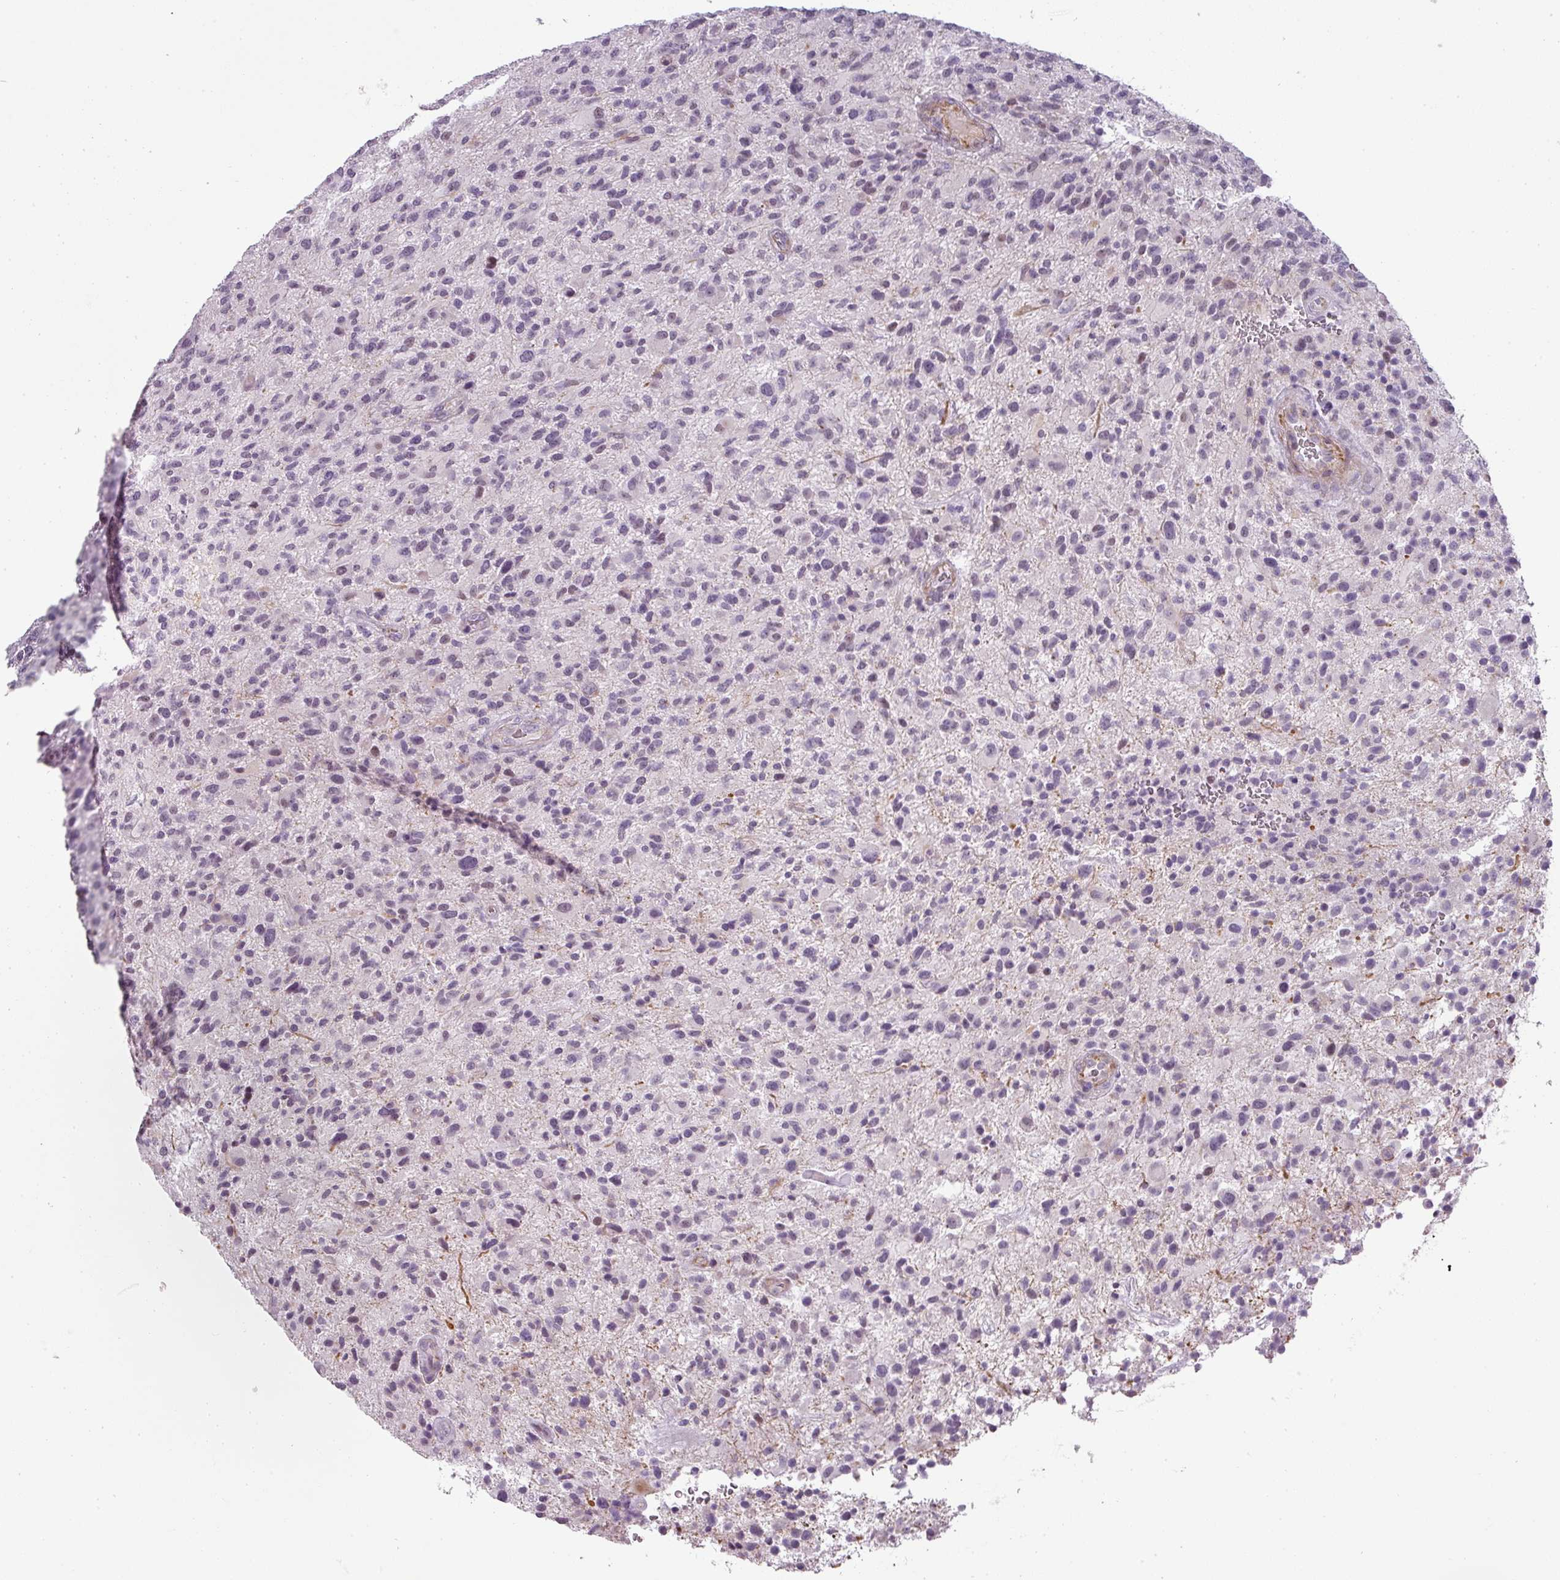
{"staining": {"intensity": "negative", "quantity": "none", "location": "none"}, "tissue": "glioma", "cell_type": "Tumor cells", "image_type": "cancer", "snomed": [{"axis": "morphology", "description": "Glioma, malignant, High grade"}, {"axis": "topography", "description": "Brain"}], "caption": "Immunohistochemistry micrograph of glioma stained for a protein (brown), which reveals no positivity in tumor cells.", "gene": "CHRDL1", "patient": {"sex": "male", "age": 47}}